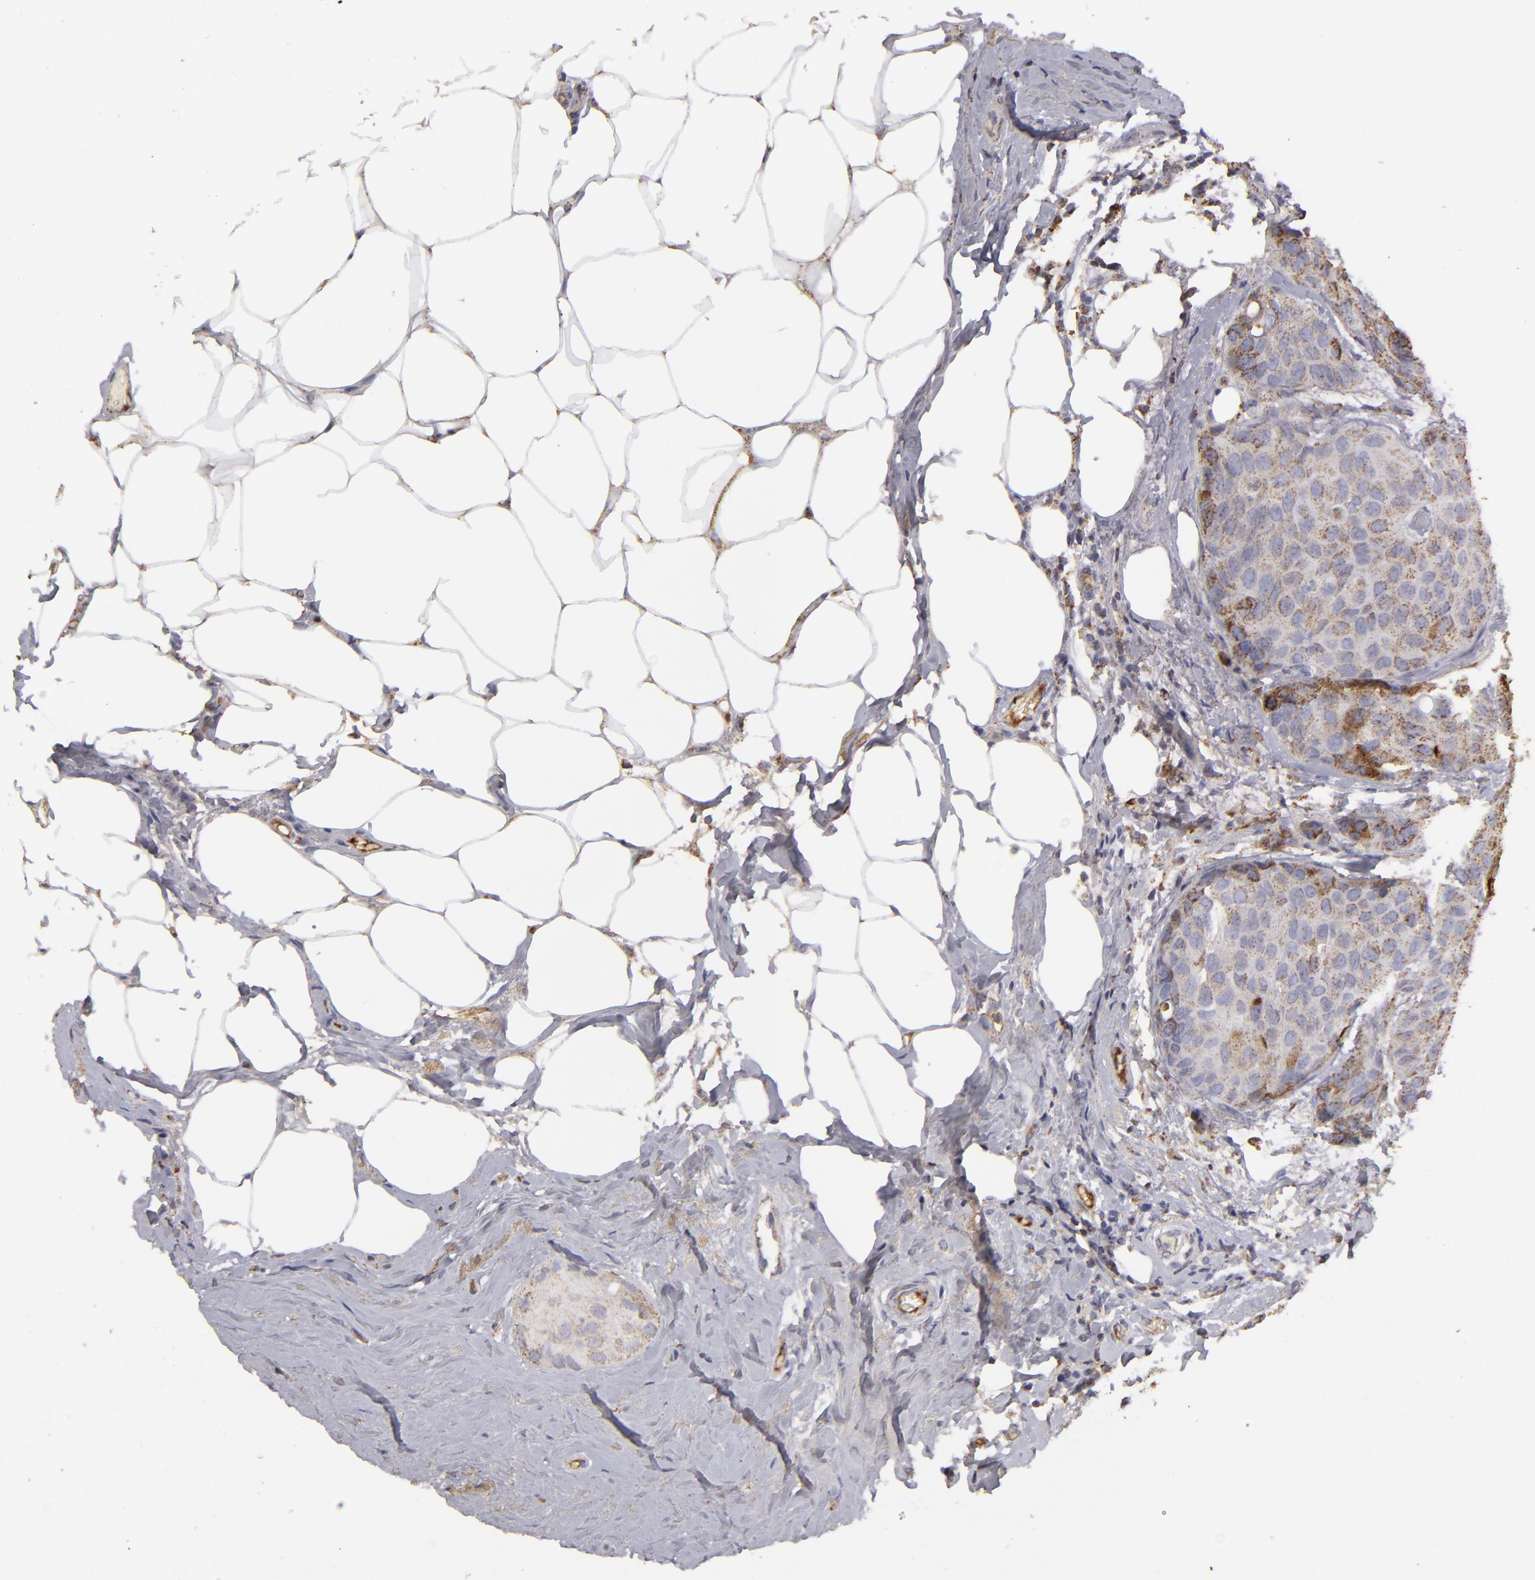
{"staining": {"intensity": "moderate", "quantity": ">75%", "location": "cytoplasmic/membranous"}, "tissue": "breast cancer", "cell_type": "Tumor cells", "image_type": "cancer", "snomed": [{"axis": "morphology", "description": "Duct carcinoma"}, {"axis": "topography", "description": "Breast"}], "caption": "Protein expression analysis of breast invasive ductal carcinoma demonstrates moderate cytoplasmic/membranous expression in about >75% of tumor cells.", "gene": "CFB", "patient": {"sex": "female", "age": 68}}